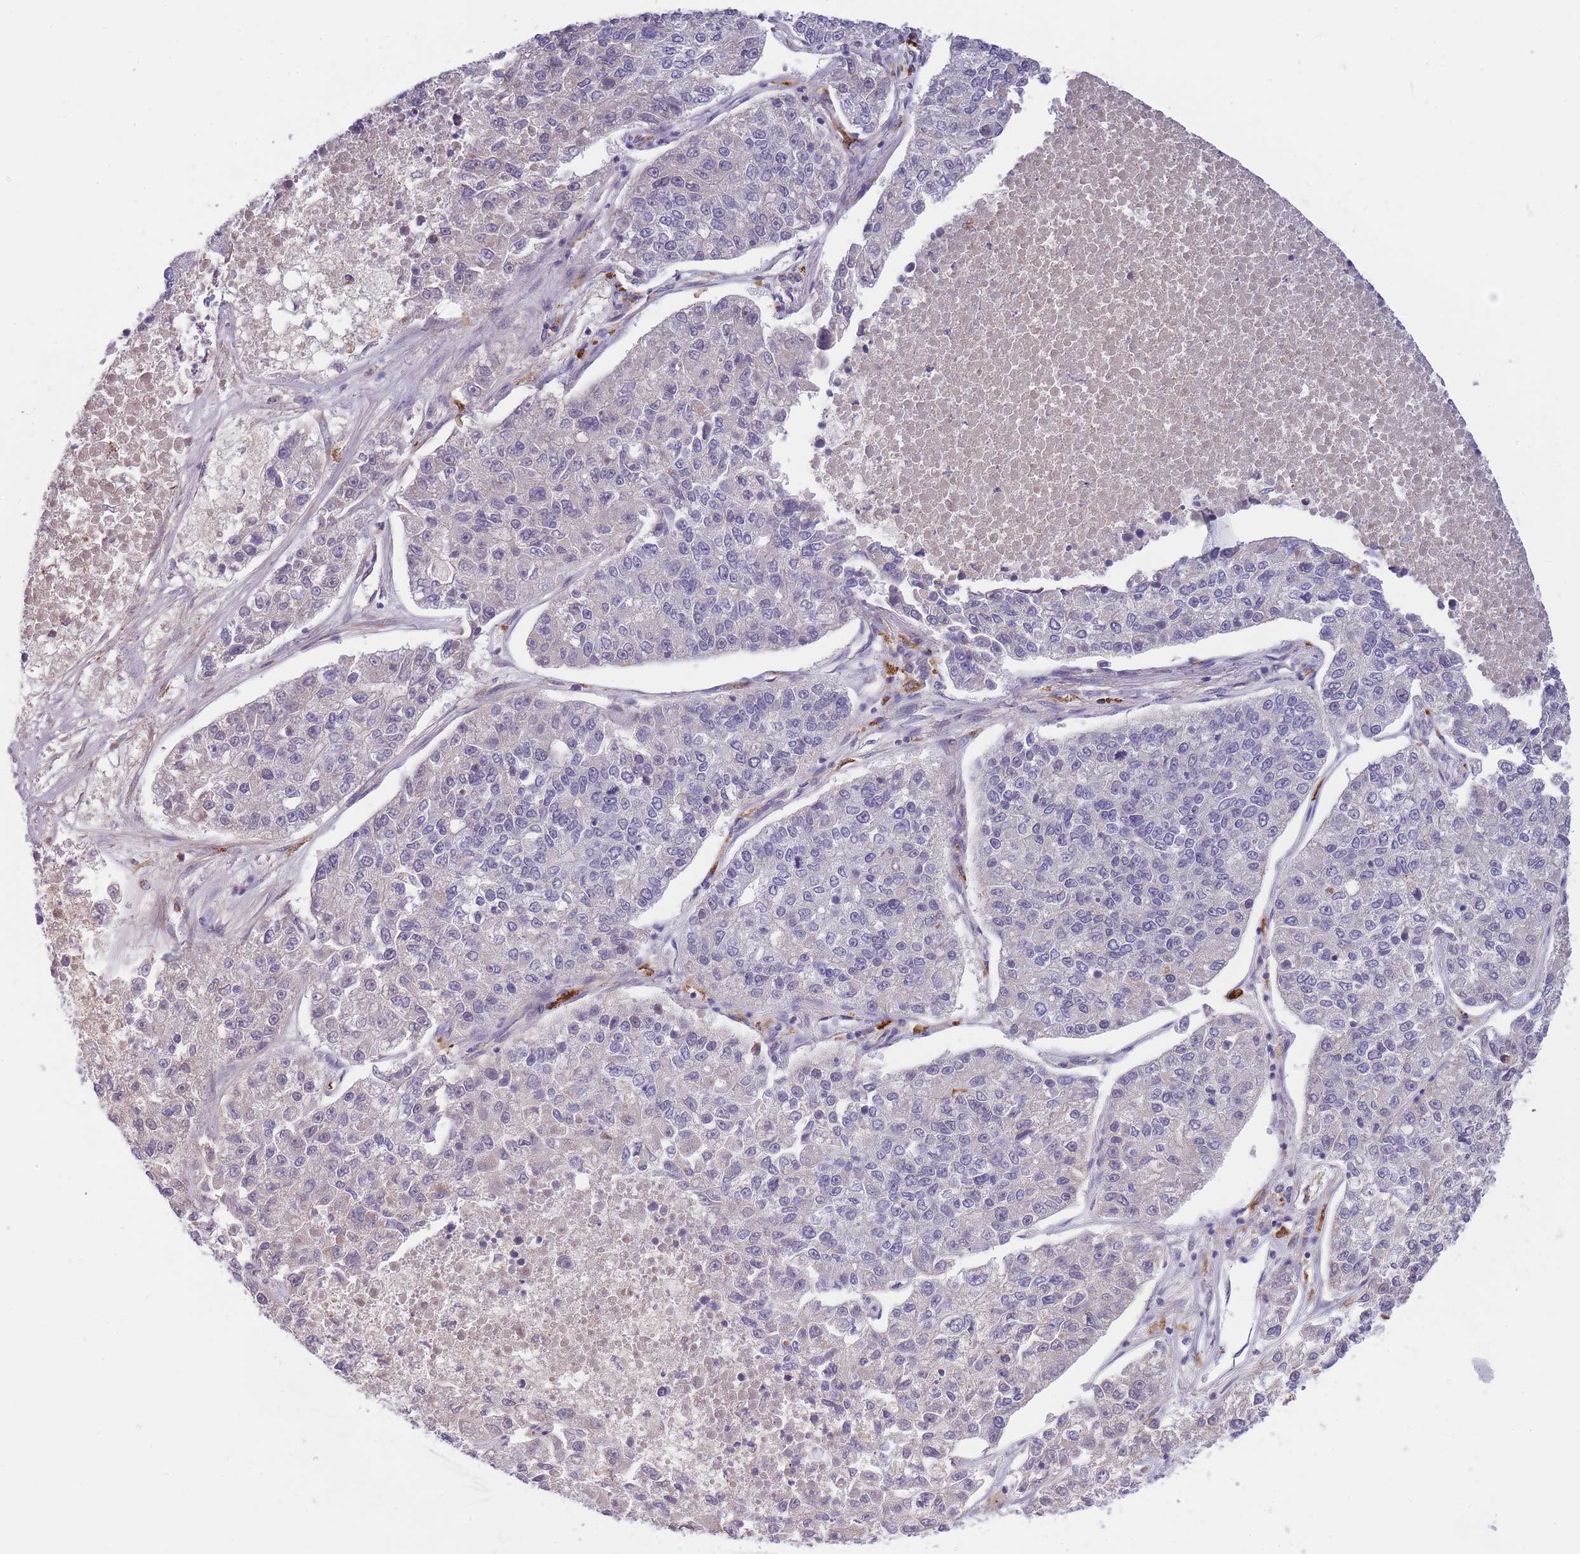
{"staining": {"intensity": "negative", "quantity": "none", "location": "none"}, "tissue": "lung cancer", "cell_type": "Tumor cells", "image_type": "cancer", "snomed": [{"axis": "morphology", "description": "Adenocarcinoma, NOS"}, {"axis": "topography", "description": "Lung"}], "caption": "A micrograph of lung cancer (adenocarcinoma) stained for a protein displays no brown staining in tumor cells.", "gene": "GNAT1", "patient": {"sex": "male", "age": 49}}